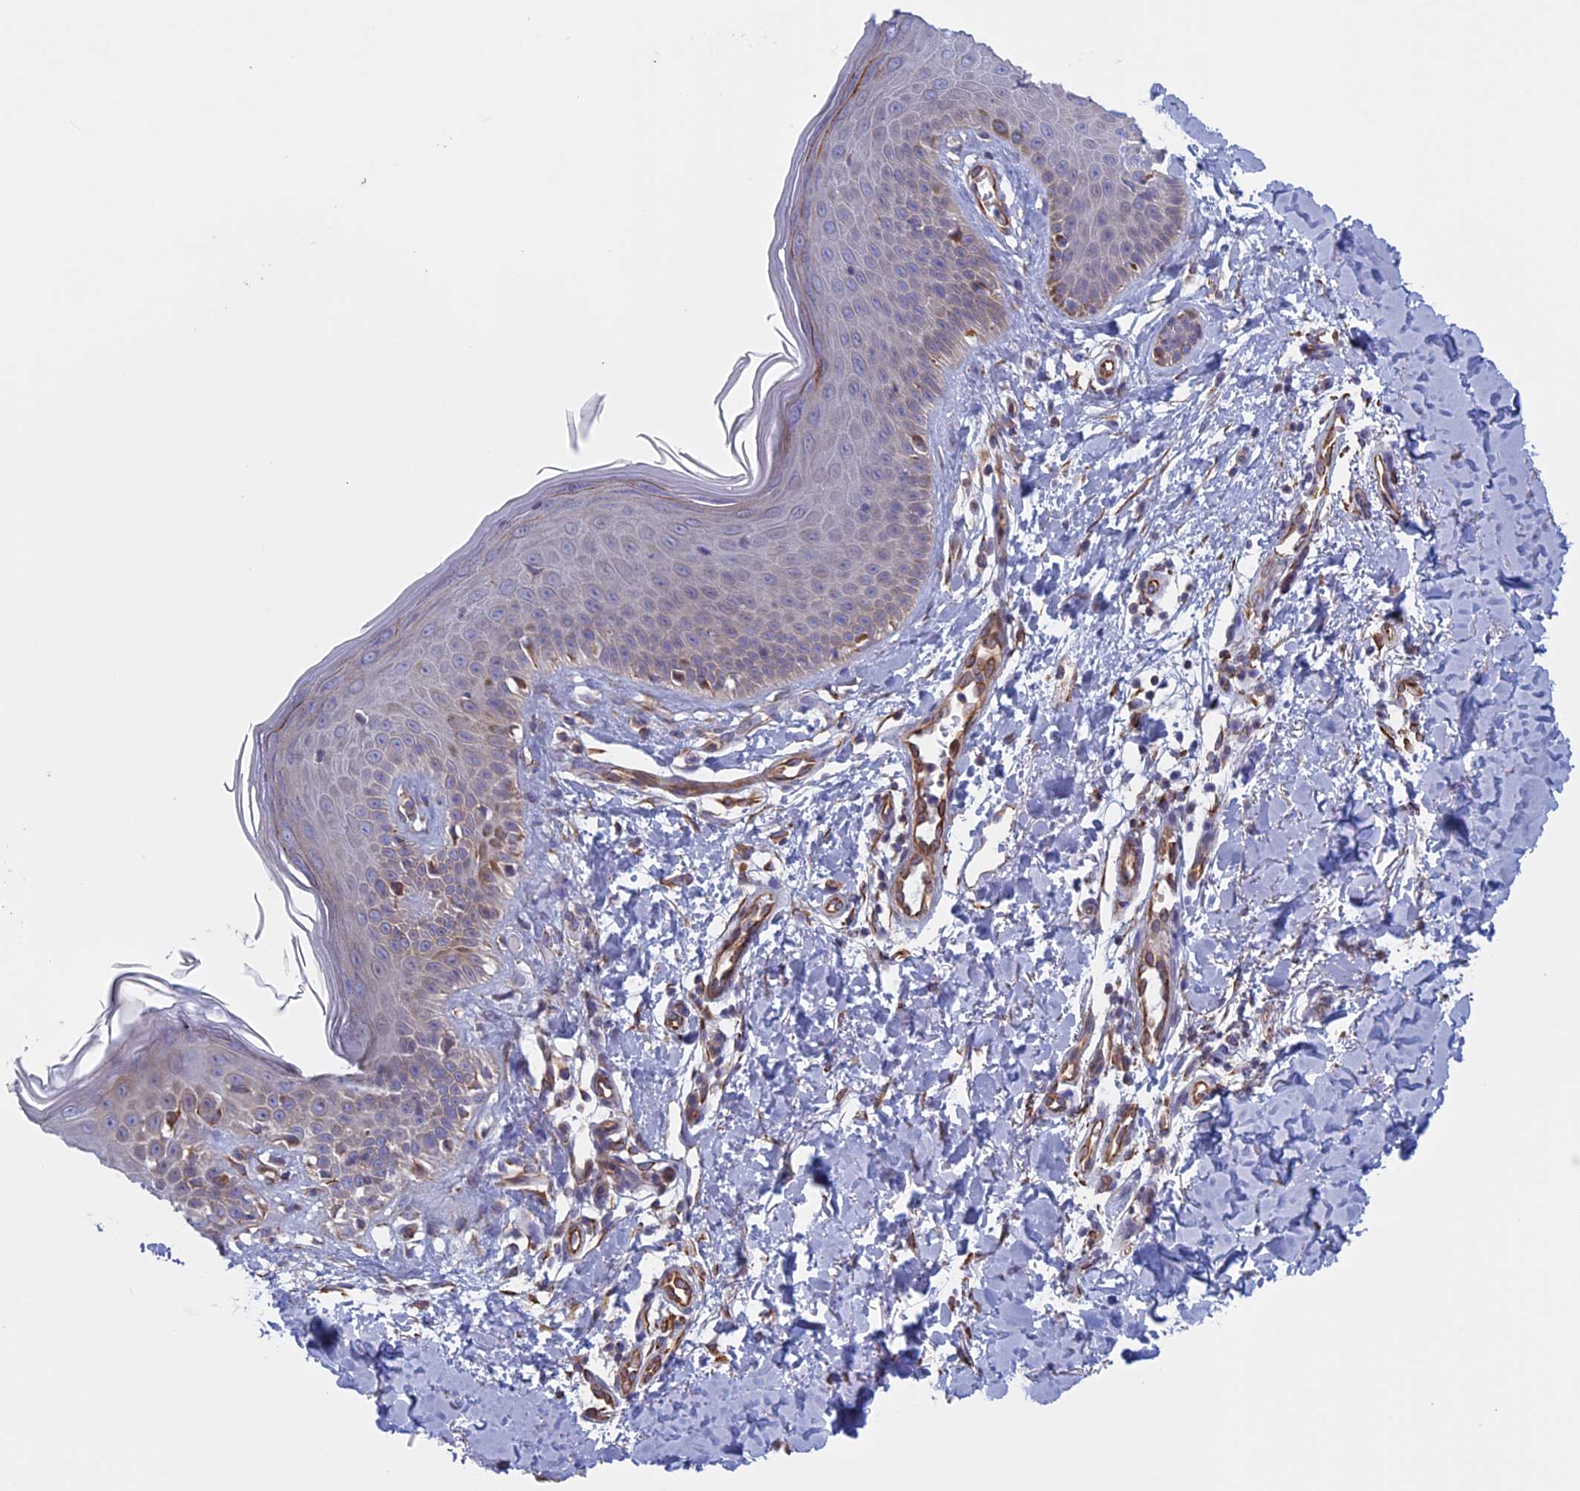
{"staining": {"intensity": "moderate", "quantity": ">75%", "location": "cytoplasmic/membranous"}, "tissue": "skin", "cell_type": "Fibroblasts", "image_type": "normal", "snomed": [{"axis": "morphology", "description": "Normal tissue, NOS"}, {"axis": "topography", "description": "Skin"}], "caption": "High-power microscopy captured an immunohistochemistry micrograph of unremarkable skin, revealing moderate cytoplasmic/membranous expression in about >75% of fibroblasts.", "gene": "BCL2L10", "patient": {"sex": "male", "age": 52}}